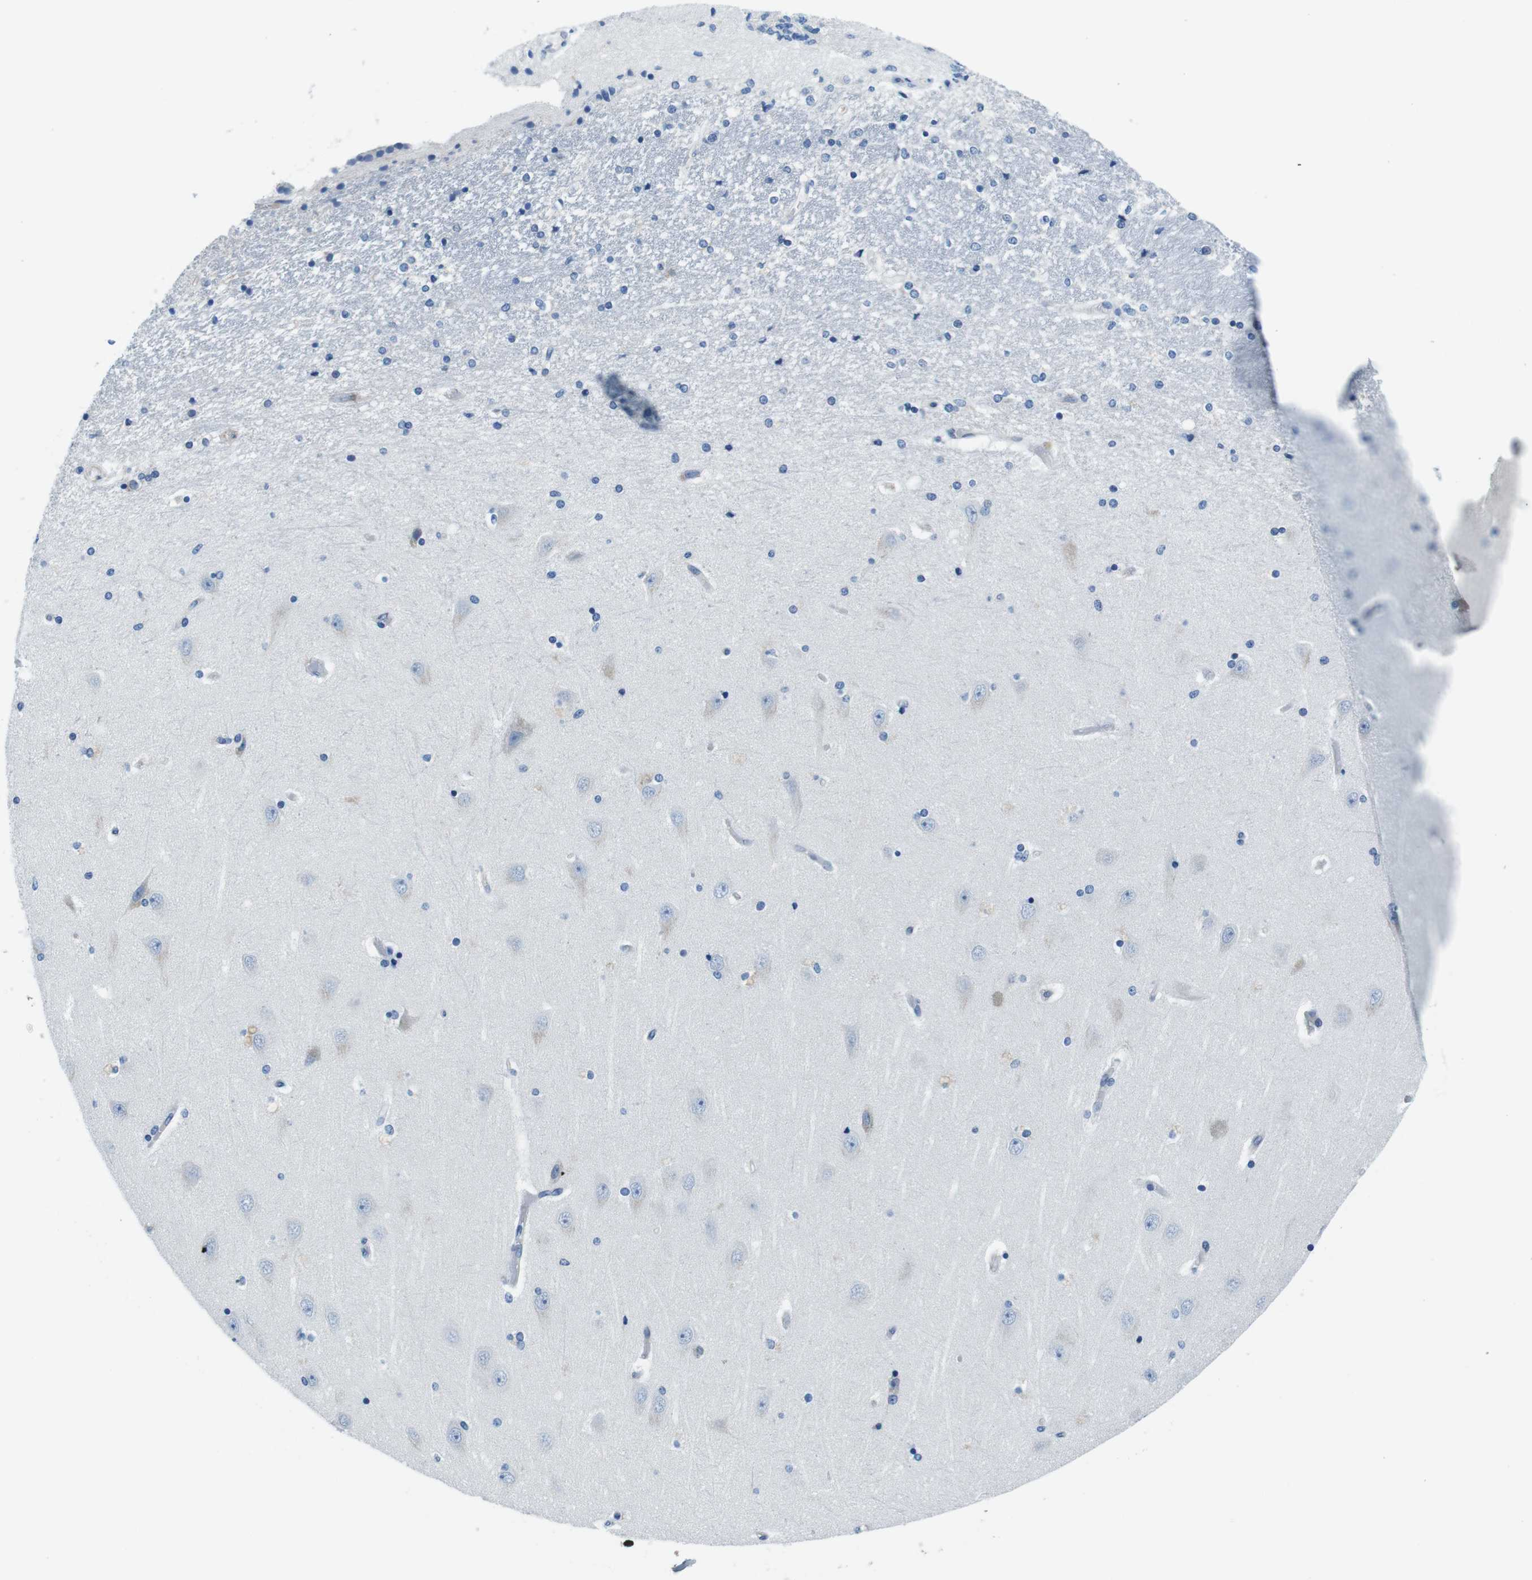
{"staining": {"intensity": "negative", "quantity": "none", "location": "none"}, "tissue": "hippocampus", "cell_type": "Glial cells", "image_type": "normal", "snomed": [{"axis": "morphology", "description": "Normal tissue, NOS"}, {"axis": "topography", "description": "Hippocampus"}], "caption": "IHC histopathology image of normal hippocampus stained for a protein (brown), which exhibits no staining in glial cells.", "gene": "EIF2B5", "patient": {"sex": "female", "age": 54}}